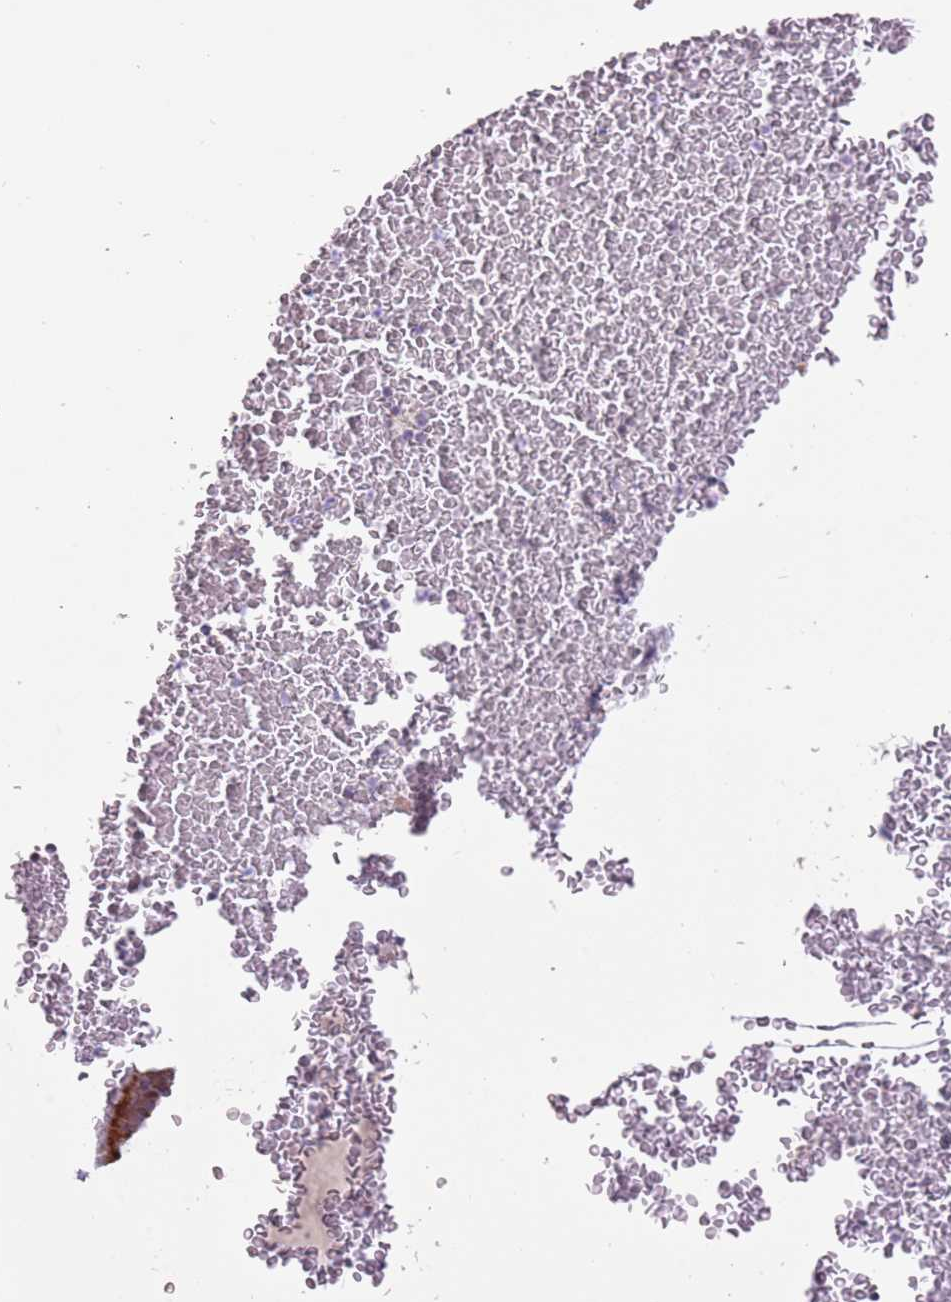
{"staining": {"intensity": "moderate", "quantity": ">75%", "location": "cytoplasmic/membranous"}, "tissue": "bronchus", "cell_type": "Respiratory epithelial cells", "image_type": "normal", "snomed": [{"axis": "morphology", "description": "Normal tissue, NOS"}, {"axis": "topography", "description": "Cartilage tissue"}, {"axis": "topography", "description": "Bronchus"}], "caption": "Immunohistochemical staining of unremarkable bronchus reveals >75% levels of moderate cytoplasmic/membranous protein staining in approximately >75% of respiratory epithelial cells.", "gene": "MLLT11", "patient": {"sex": "female", "age": 36}}